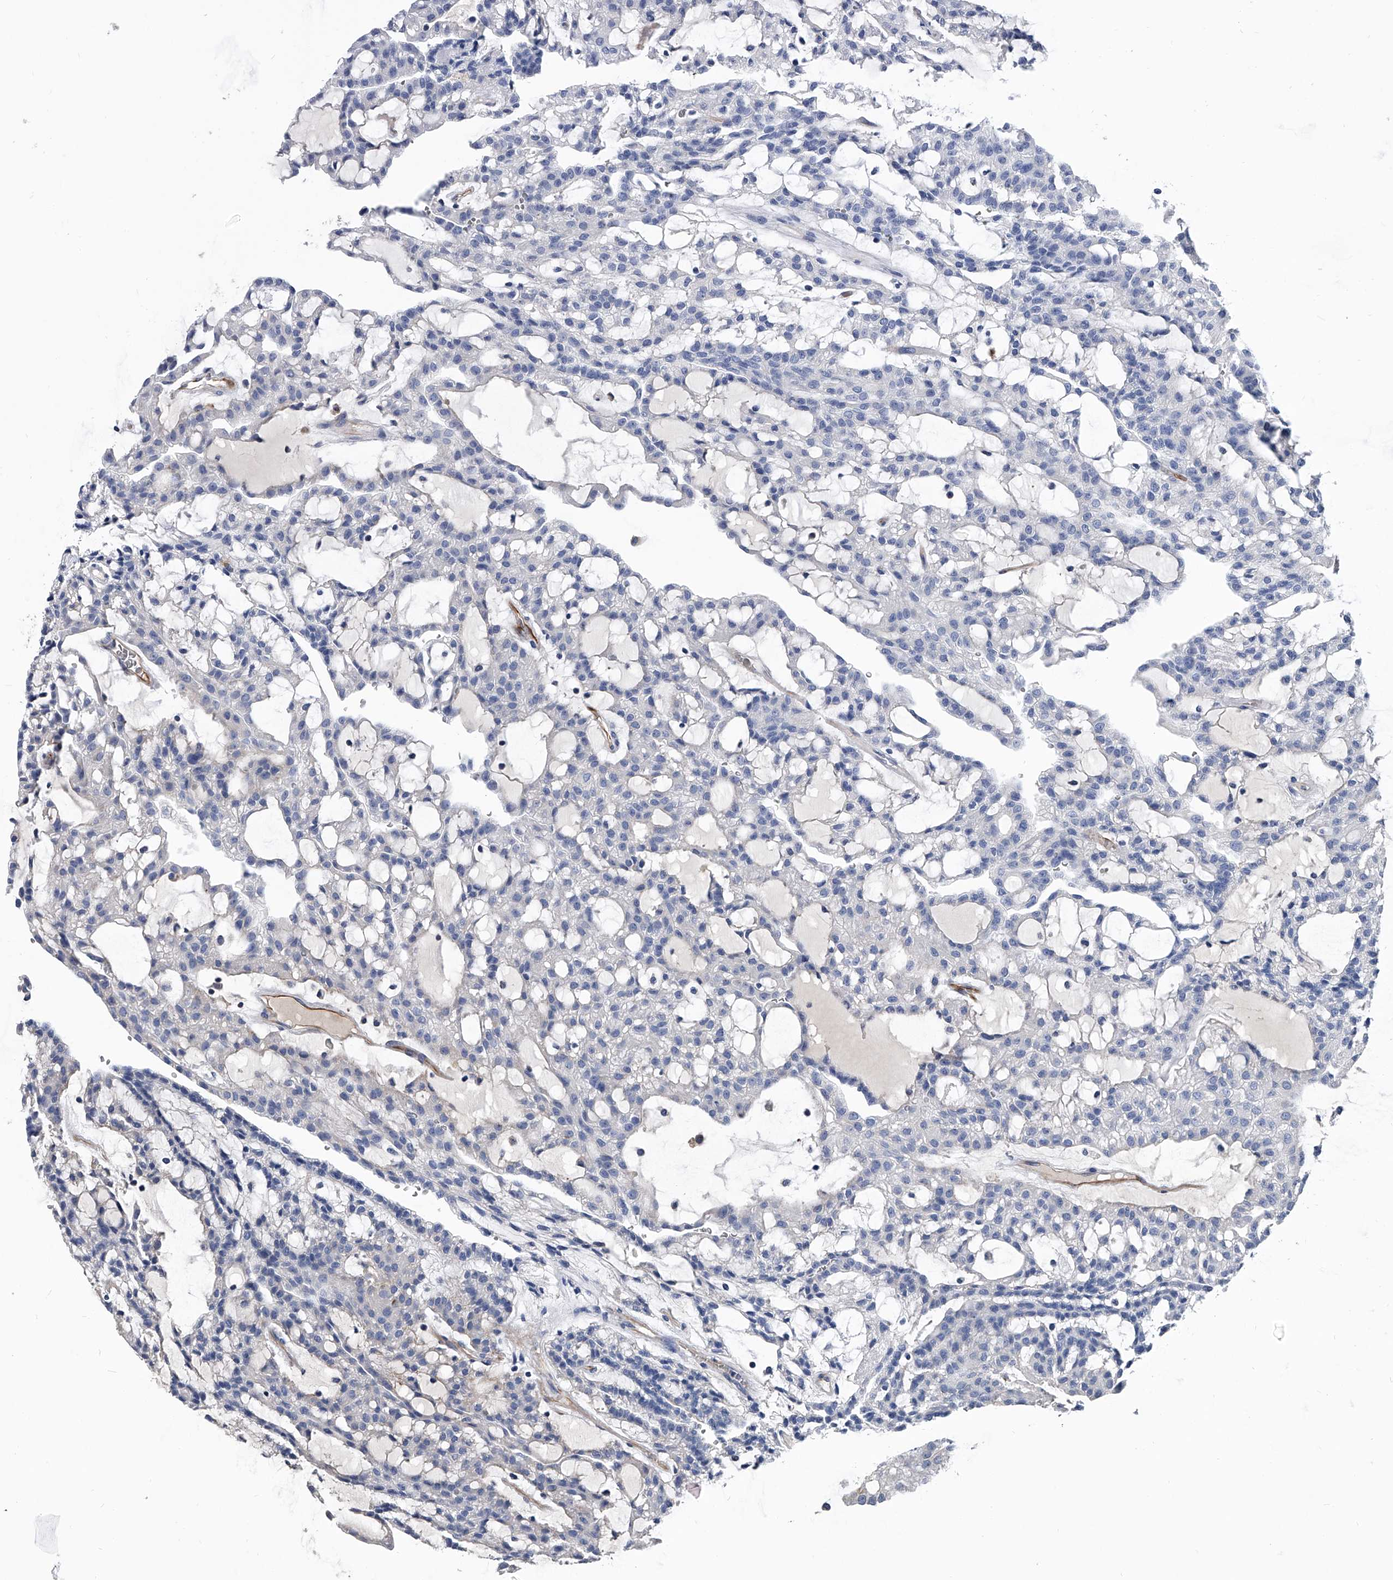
{"staining": {"intensity": "negative", "quantity": "none", "location": "none"}, "tissue": "renal cancer", "cell_type": "Tumor cells", "image_type": "cancer", "snomed": [{"axis": "morphology", "description": "Adenocarcinoma, NOS"}, {"axis": "topography", "description": "Kidney"}], "caption": "Immunohistochemical staining of renal cancer (adenocarcinoma) exhibits no significant expression in tumor cells.", "gene": "EFCAB7", "patient": {"sex": "male", "age": 63}}